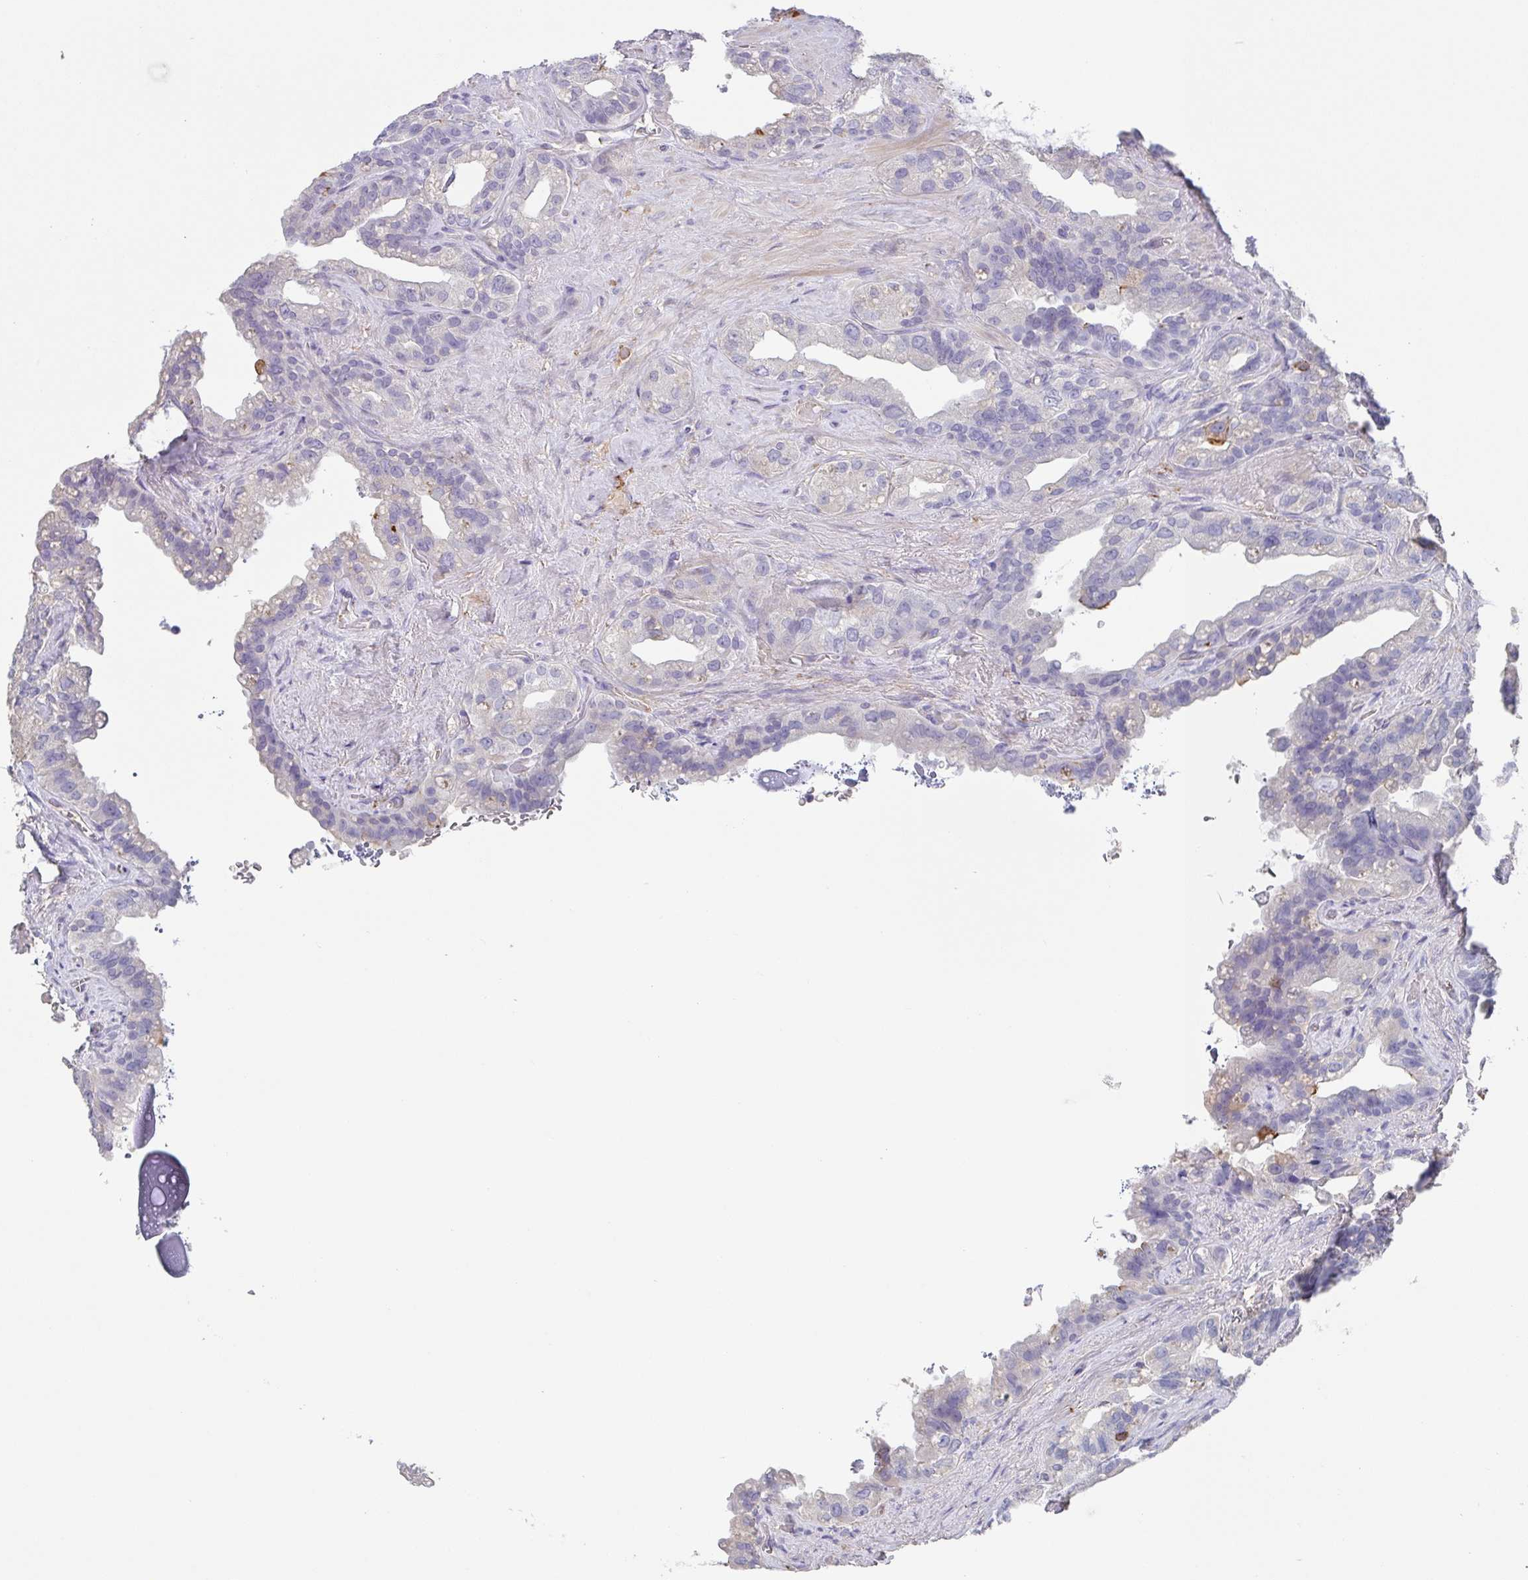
{"staining": {"intensity": "negative", "quantity": "none", "location": "none"}, "tissue": "seminal vesicle", "cell_type": "Glandular cells", "image_type": "normal", "snomed": [{"axis": "morphology", "description": "Normal tissue, NOS"}, {"axis": "topography", "description": "Seminal veicle"}, {"axis": "topography", "description": "Peripheral nerve tissue"}], "caption": "DAB (3,3'-diaminobenzidine) immunohistochemical staining of benign human seminal vesicle displays no significant positivity in glandular cells. Brightfield microscopy of immunohistochemistry (IHC) stained with DAB (brown) and hematoxylin (blue), captured at high magnification.", "gene": "DBN1", "patient": {"sex": "male", "age": 76}}